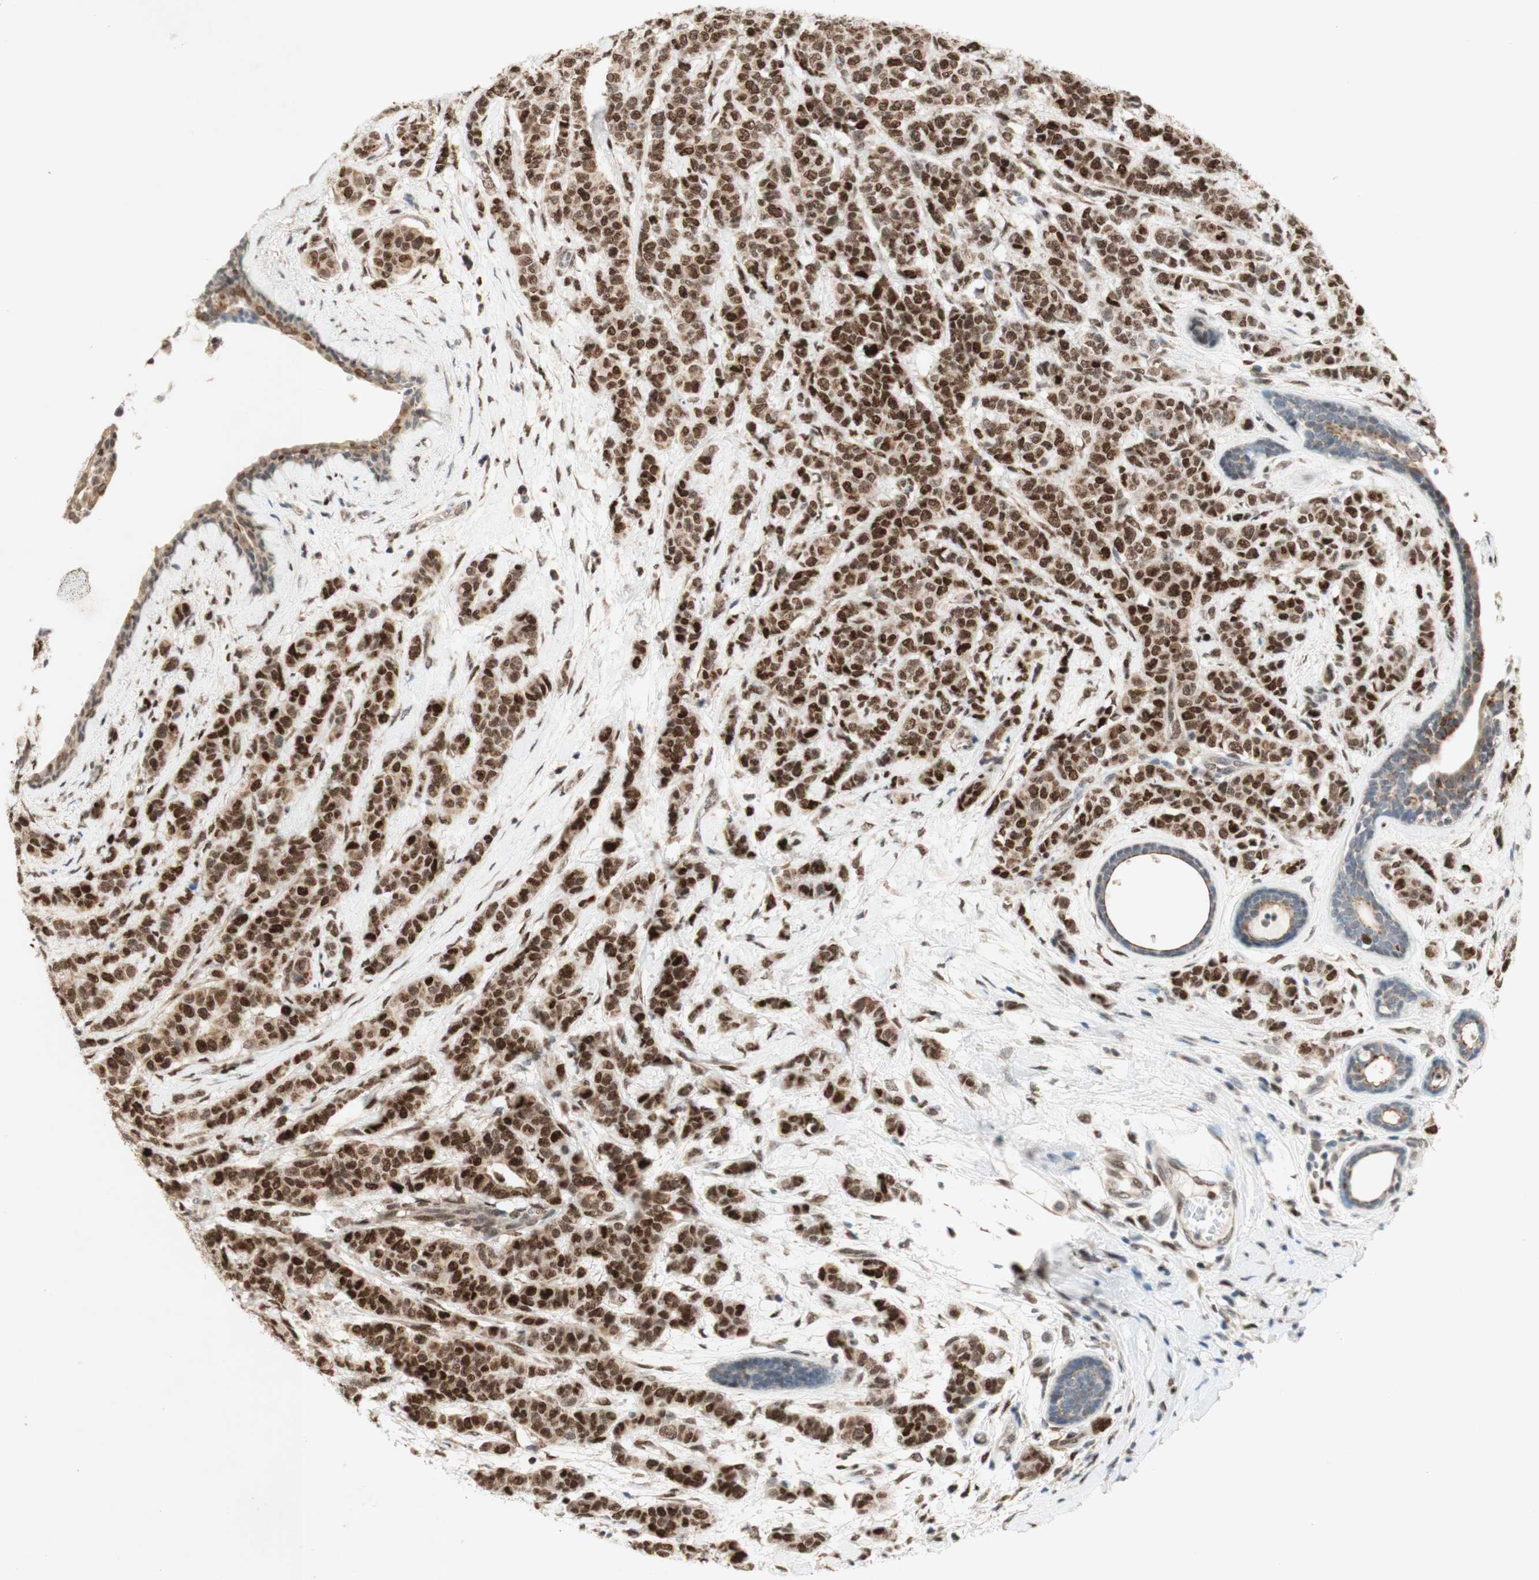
{"staining": {"intensity": "moderate", "quantity": "25%-75%", "location": "nuclear"}, "tissue": "breast cancer", "cell_type": "Tumor cells", "image_type": "cancer", "snomed": [{"axis": "morphology", "description": "Normal tissue, NOS"}, {"axis": "morphology", "description": "Duct carcinoma"}, {"axis": "topography", "description": "Breast"}], "caption": "Moderate nuclear positivity is identified in about 25%-75% of tumor cells in breast cancer (invasive ductal carcinoma).", "gene": "DNMT3A", "patient": {"sex": "female", "age": 40}}